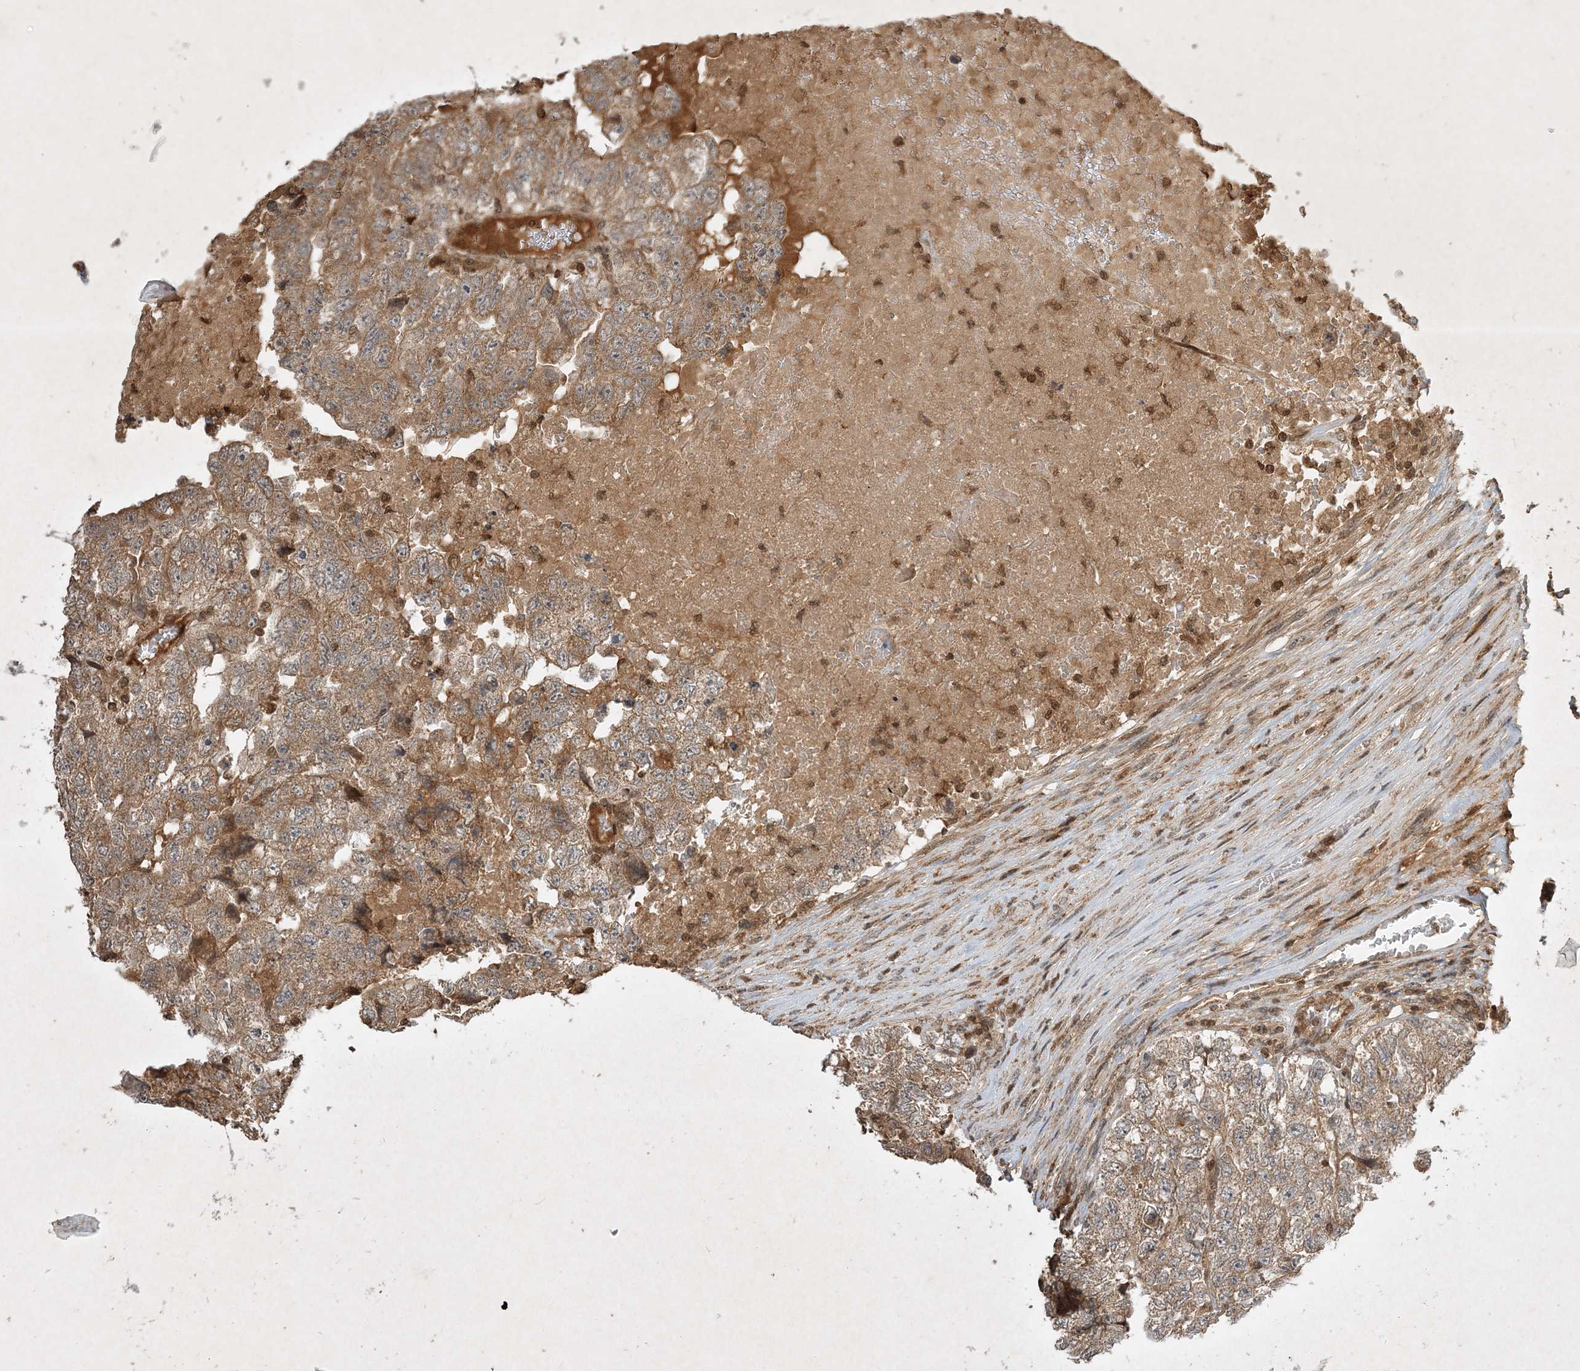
{"staining": {"intensity": "moderate", "quantity": ">75%", "location": "cytoplasmic/membranous"}, "tissue": "testis cancer", "cell_type": "Tumor cells", "image_type": "cancer", "snomed": [{"axis": "morphology", "description": "Carcinoma, Embryonal, NOS"}, {"axis": "topography", "description": "Testis"}], "caption": "Immunohistochemistry of human testis embryonal carcinoma demonstrates medium levels of moderate cytoplasmic/membranous expression in approximately >75% of tumor cells.", "gene": "PLTP", "patient": {"sex": "male", "age": 36}}